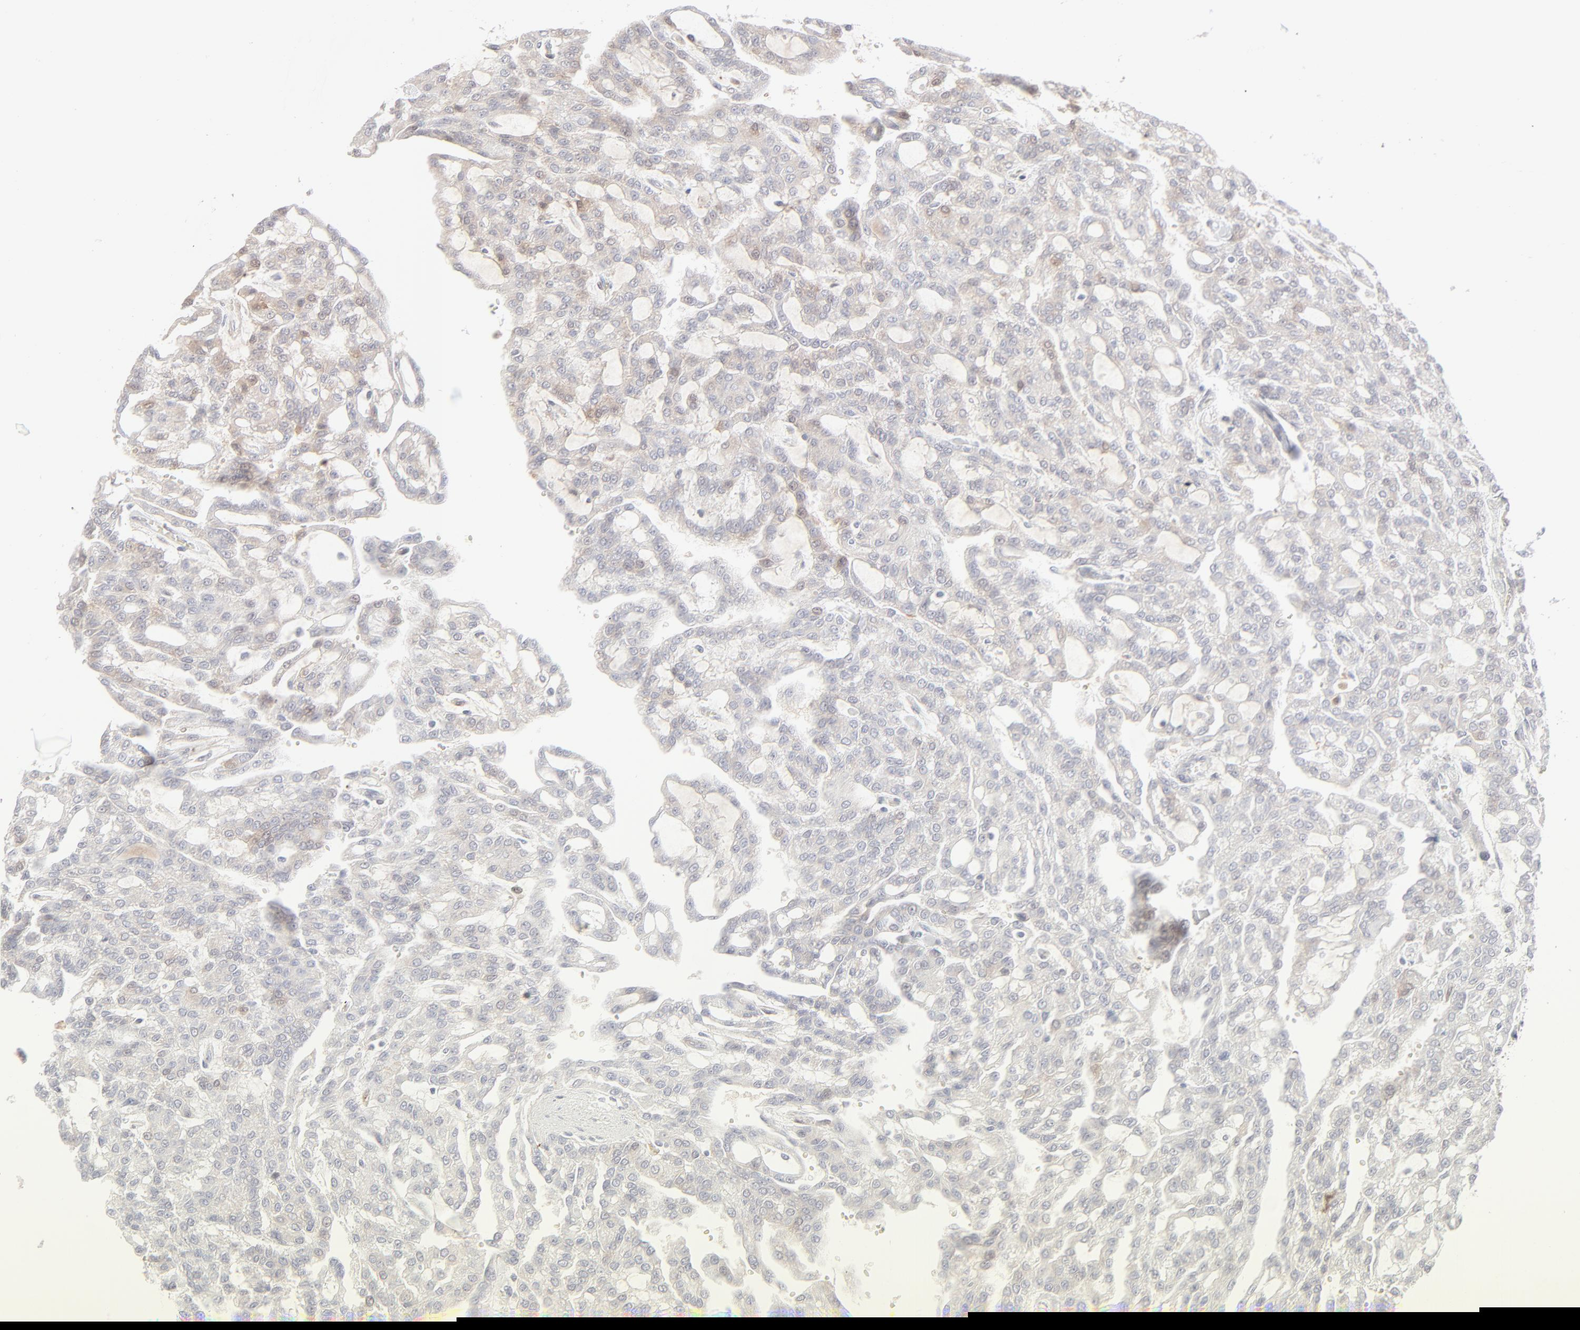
{"staining": {"intensity": "negative", "quantity": "none", "location": "none"}, "tissue": "renal cancer", "cell_type": "Tumor cells", "image_type": "cancer", "snomed": [{"axis": "morphology", "description": "Adenocarcinoma, NOS"}, {"axis": "topography", "description": "Kidney"}], "caption": "Immunohistochemical staining of human renal cancer (adenocarcinoma) reveals no significant positivity in tumor cells.", "gene": "LGALS2", "patient": {"sex": "male", "age": 63}}